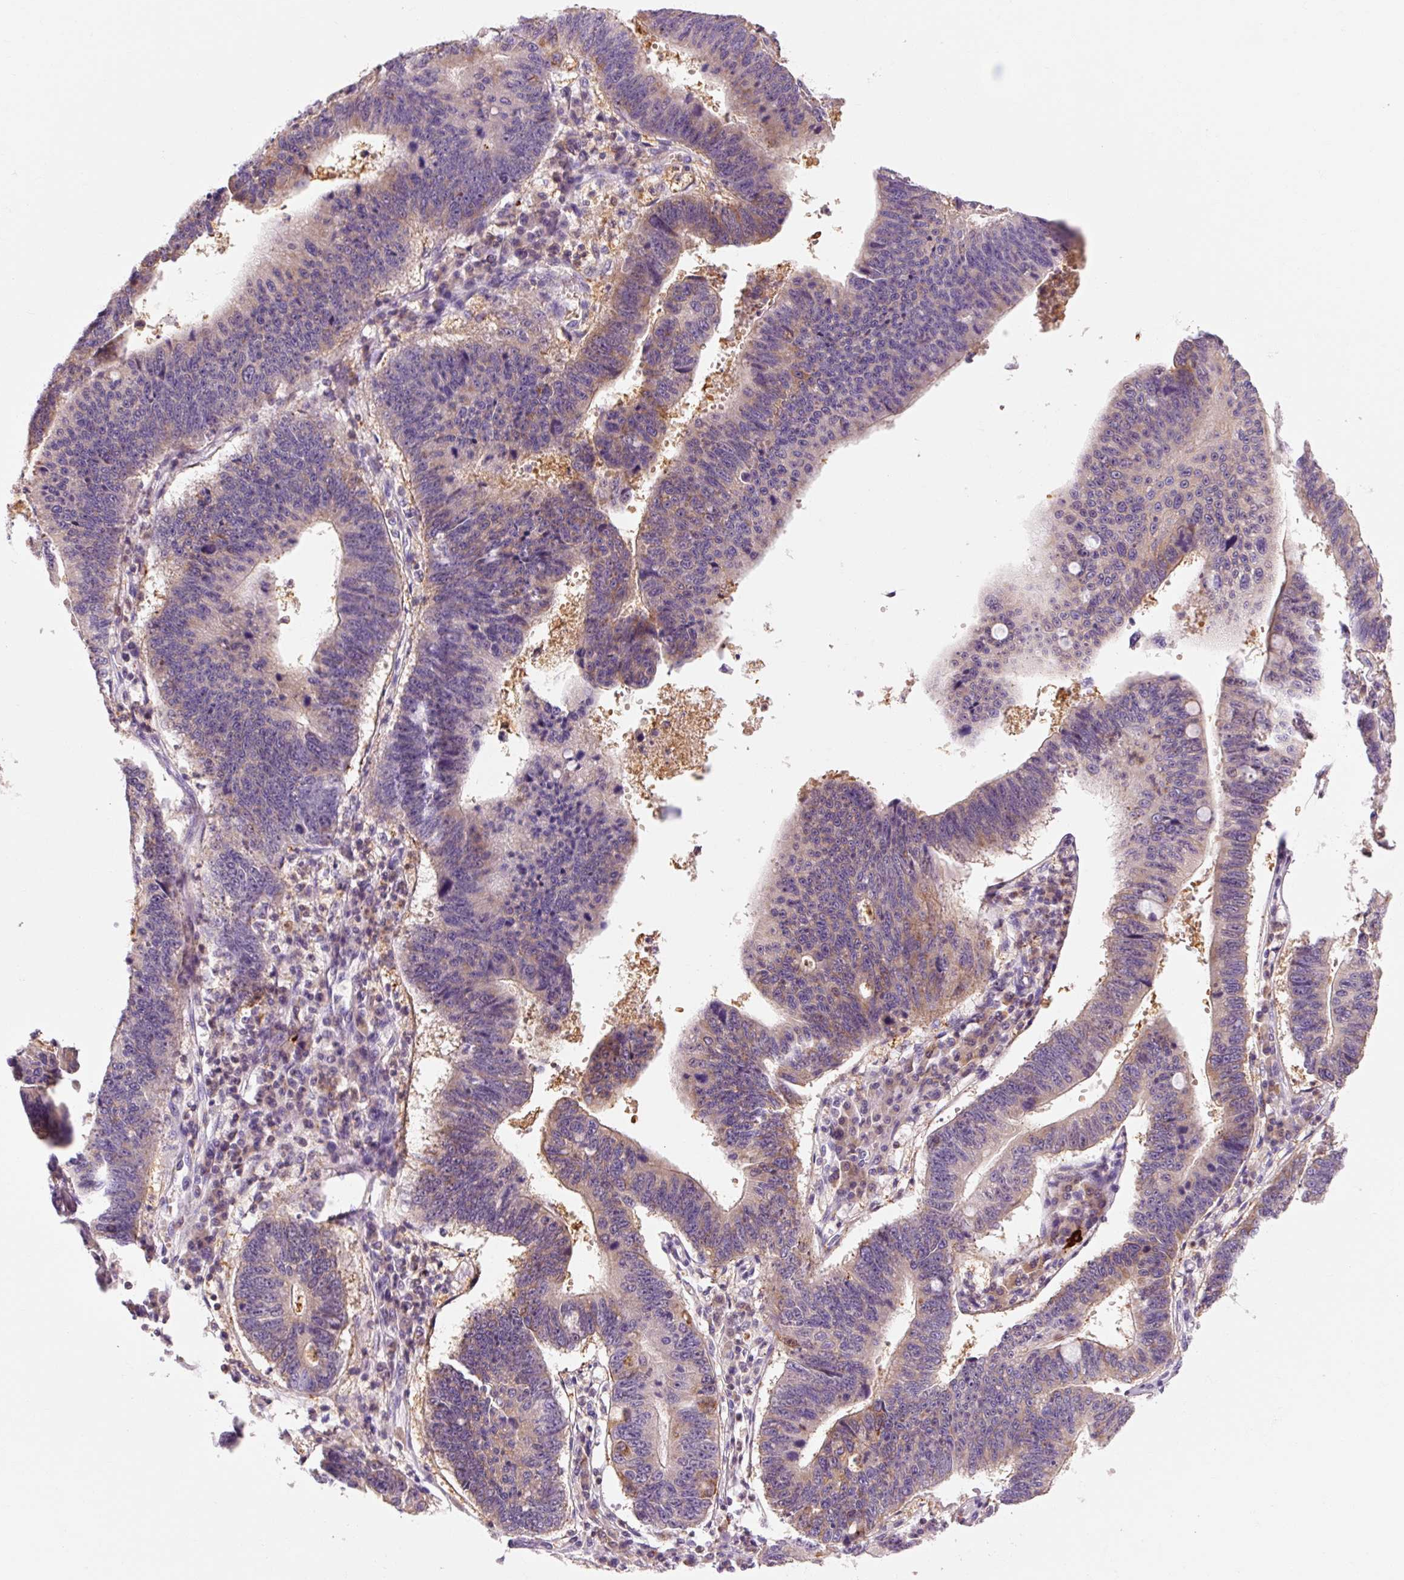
{"staining": {"intensity": "weak", "quantity": "25%-75%", "location": "cytoplasmic/membranous"}, "tissue": "stomach cancer", "cell_type": "Tumor cells", "image_type": "cancer", "snomed": [{"axis": "morphology", "description": "Adenocarcinoma, NOS"}, {"axis": "topography", "description": "Stomach"}], "caption": "This photomicrograph reveals immunohistochemistry staining of stomach cancer, with low weak cytoplasmic/membranous expression in about 25%-75% of tumor cells.", "gene": "OR8K1", "patient": {"sex": "male", "age": 59}}